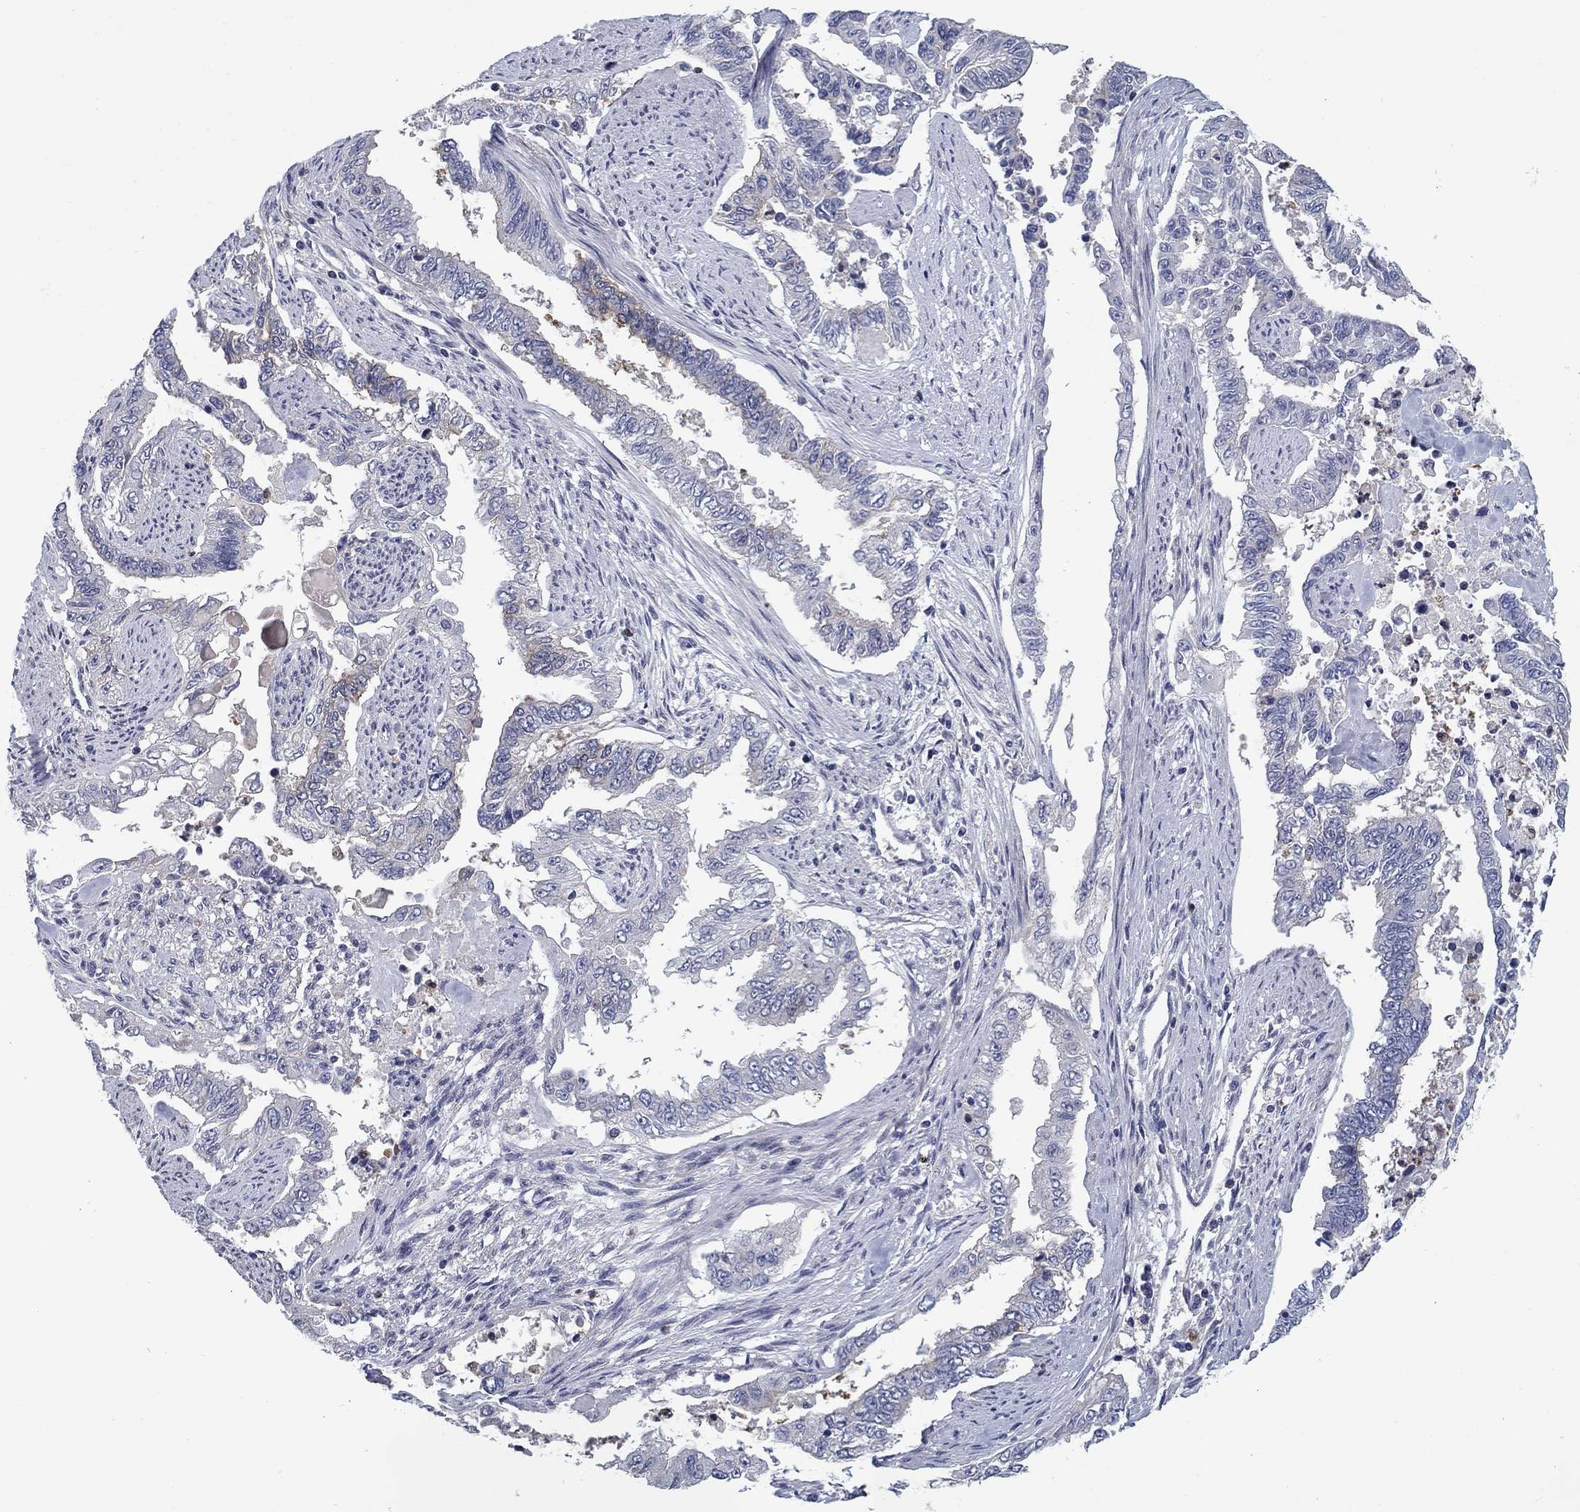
{"staining": {"intensity": "negative", "quantity": "none", "location": "none"}, "tissue": "endometrial cancer", "cell_type": "Tumor cells", "image_type": "cancer", "snomed": [{"axis": "morphology", "description": "Adenocarcinoma, NOS"}, {"axis": "topography", "description": "Uterus"}], "caption": "Tumor cells show no significant protein staining in adenocarcinoma (endometrial). (DAB (3,3'-diaminobenzidine) IHC, high magnification).", "gene": "KIF15", "patient": {"sex": "female", "age": 59}}